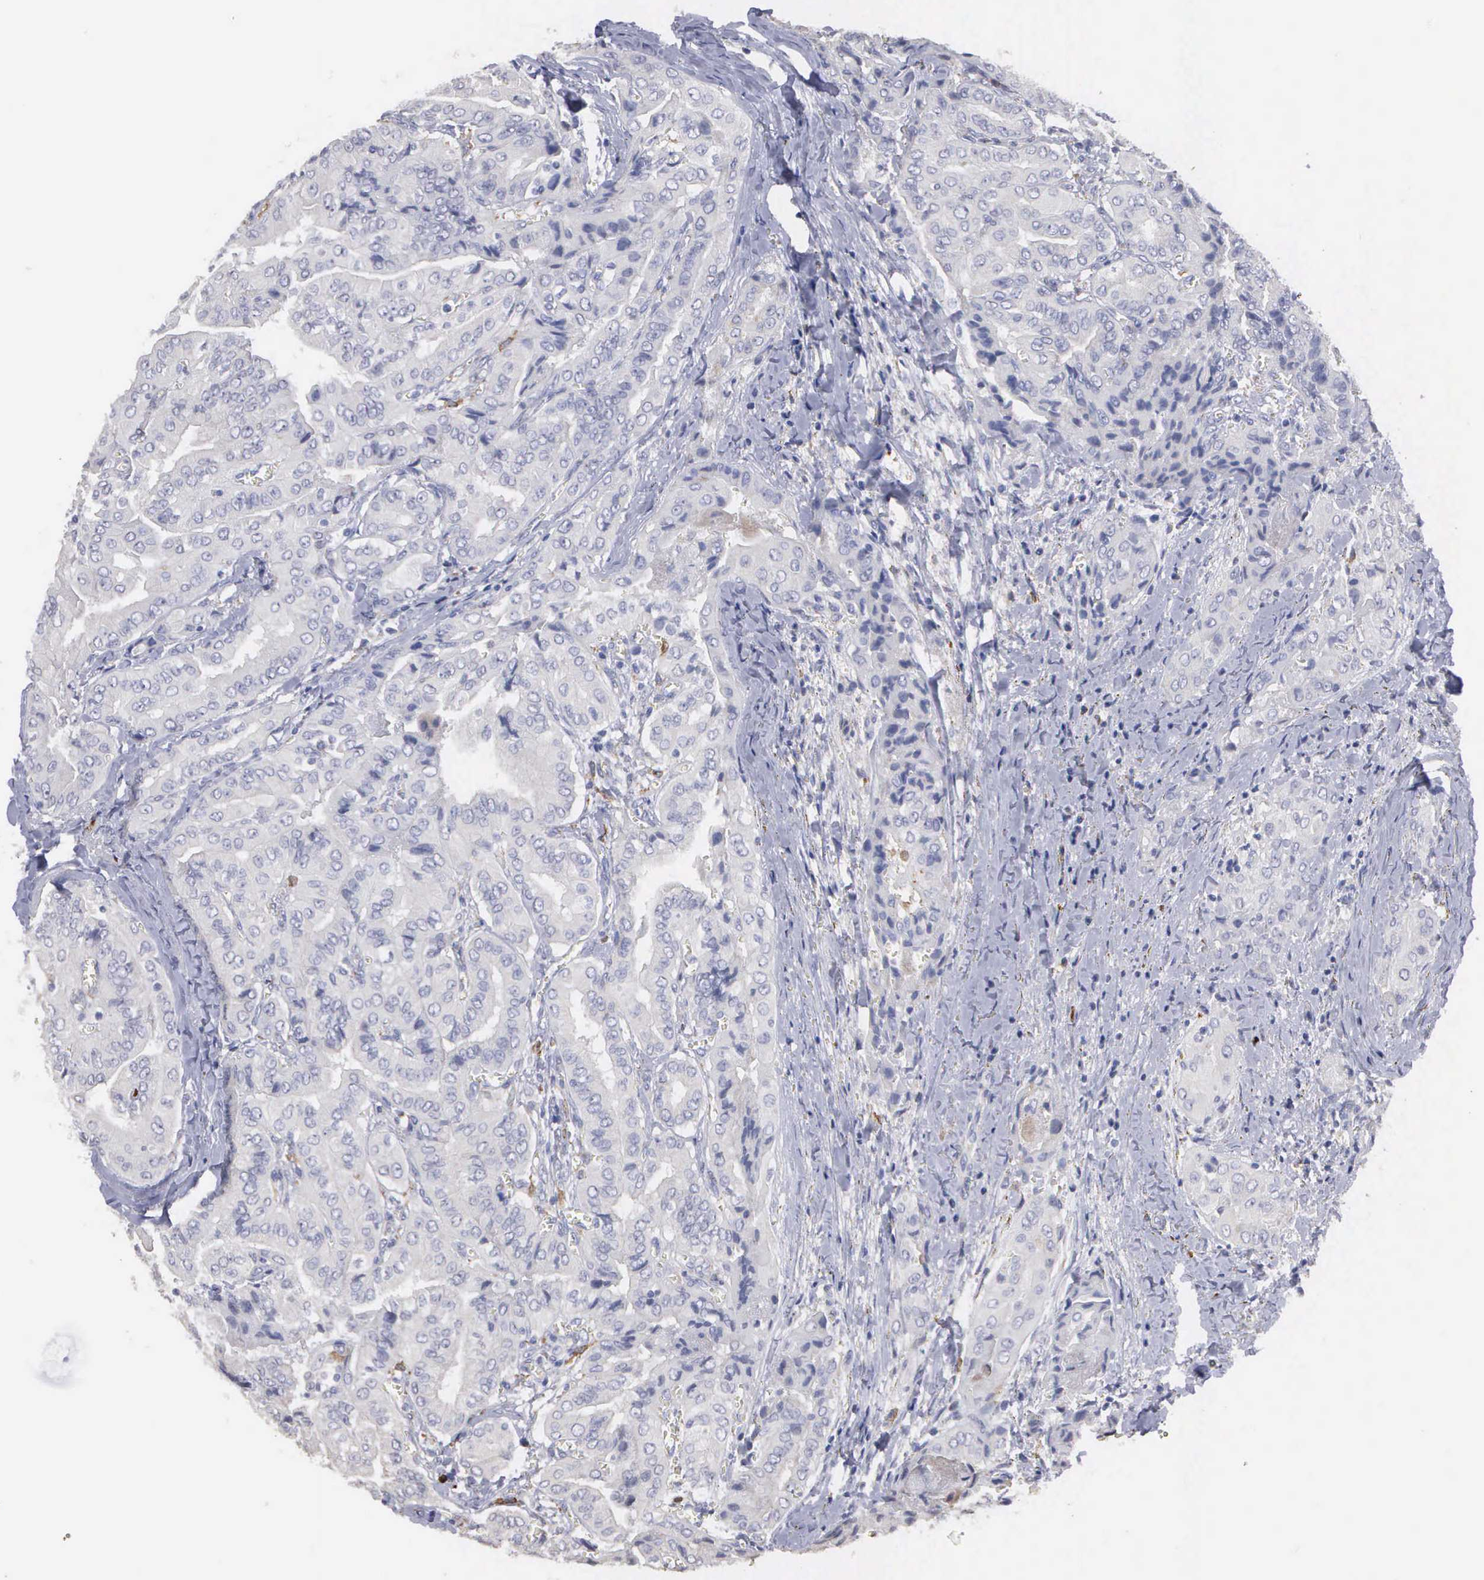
{"staining": {"intensity": "negative", "quantity": "none", "location": "none"}, "tissue": "thyroid cancer", "cell_type": "Tumor cells", "image_type": "cancer", "snomed": [{"axis": "morphology", "description": "Papillary adenocarcinoma, NOS"}, {"axis": "topography", "description": "Thyroid gland"}], "caption": "The histopathology image shows no staining of tumor cells in thyroid cancer.", "gene": "LIN52", "patient": {"sex": "female", "age": 71}}